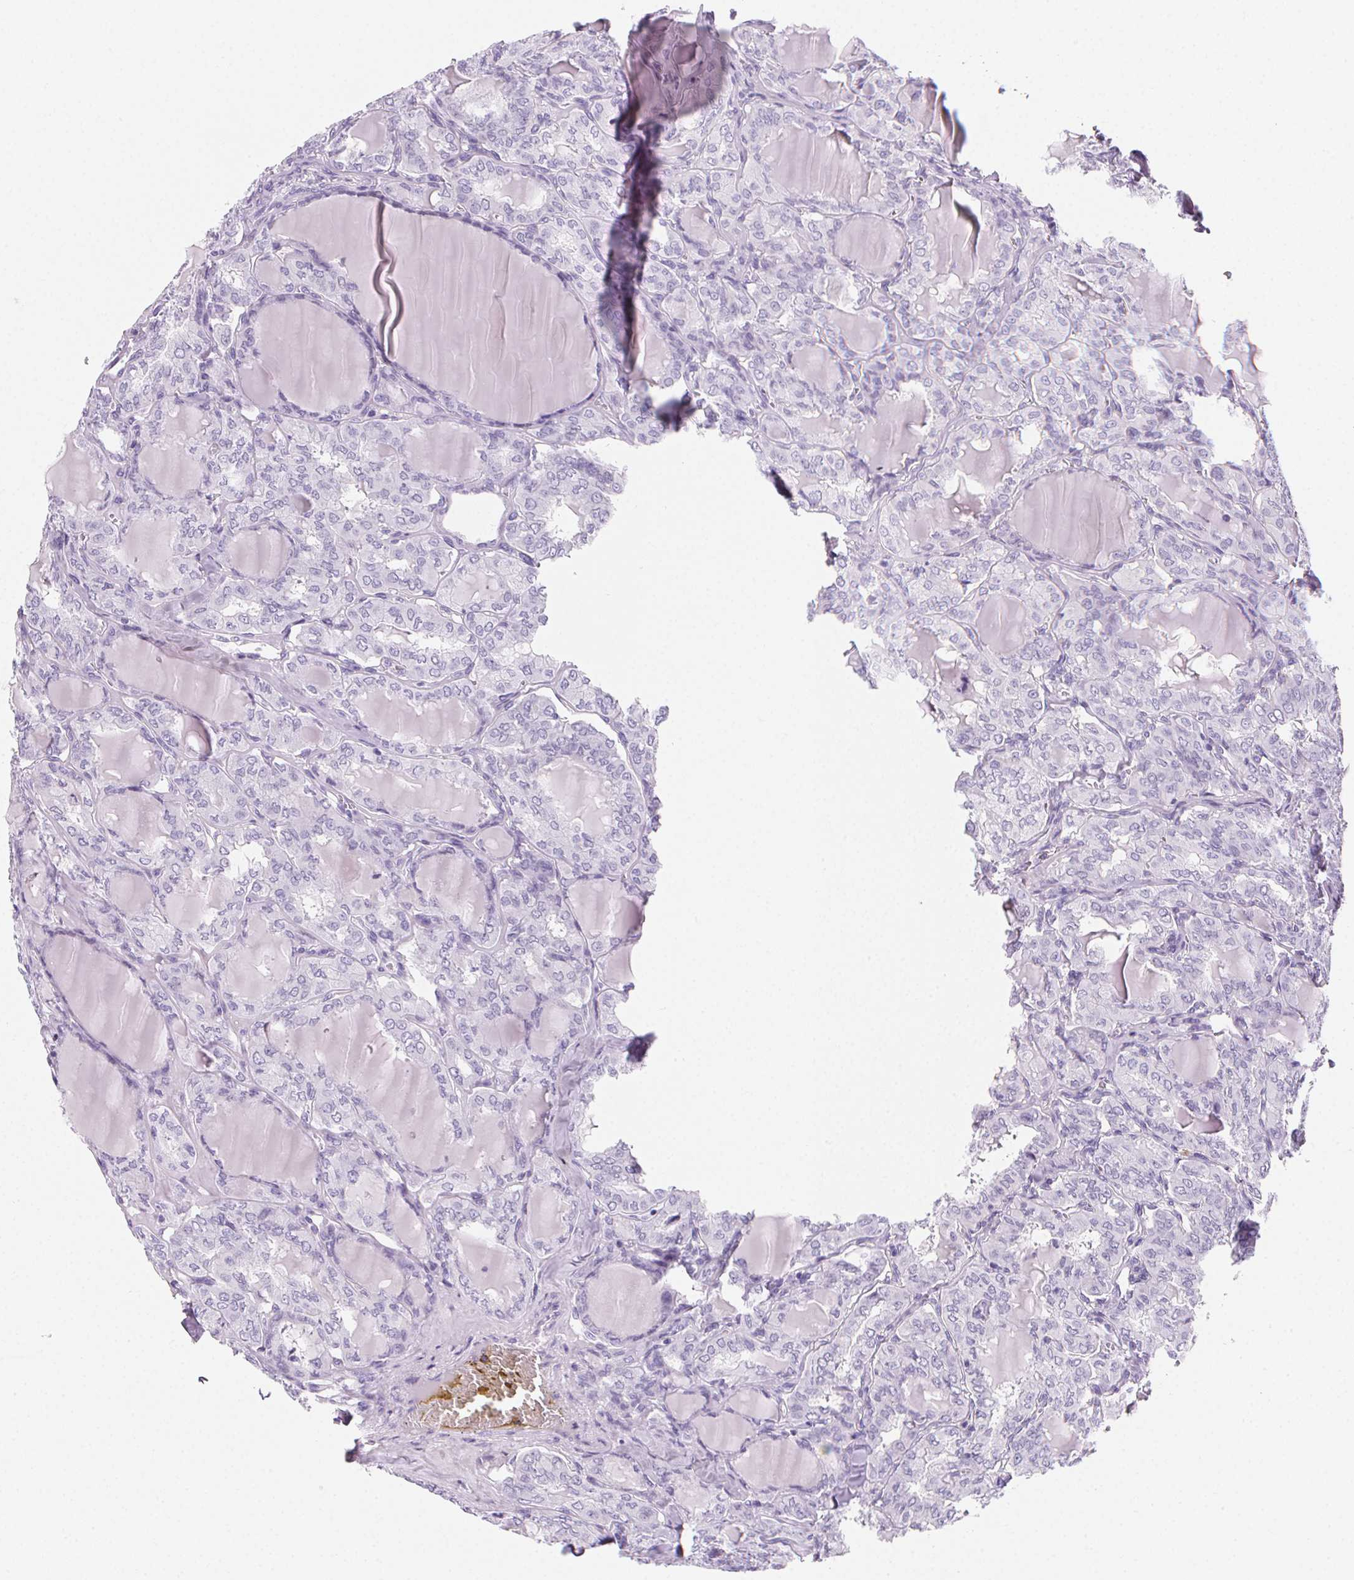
{"staining": {"intensity": "negative", "quantity": "none", "location": "none"}, "tissue": "thyroid cancer", "cell_type": "Tumor cells", "image_type": "cancer", "snomed": [{"axis": "morphology", "description": "Papillary adenocarcinoma, NOS"}, {"axis": "topography", "description": "Thyroid gland"}], "caption": "The photomicrograph displays no significant positivity in tumor cells of thyroid papillary adenocarcinoma.", "gene": "PRSS3", "patient": {"sex": "male", "age": 20}}